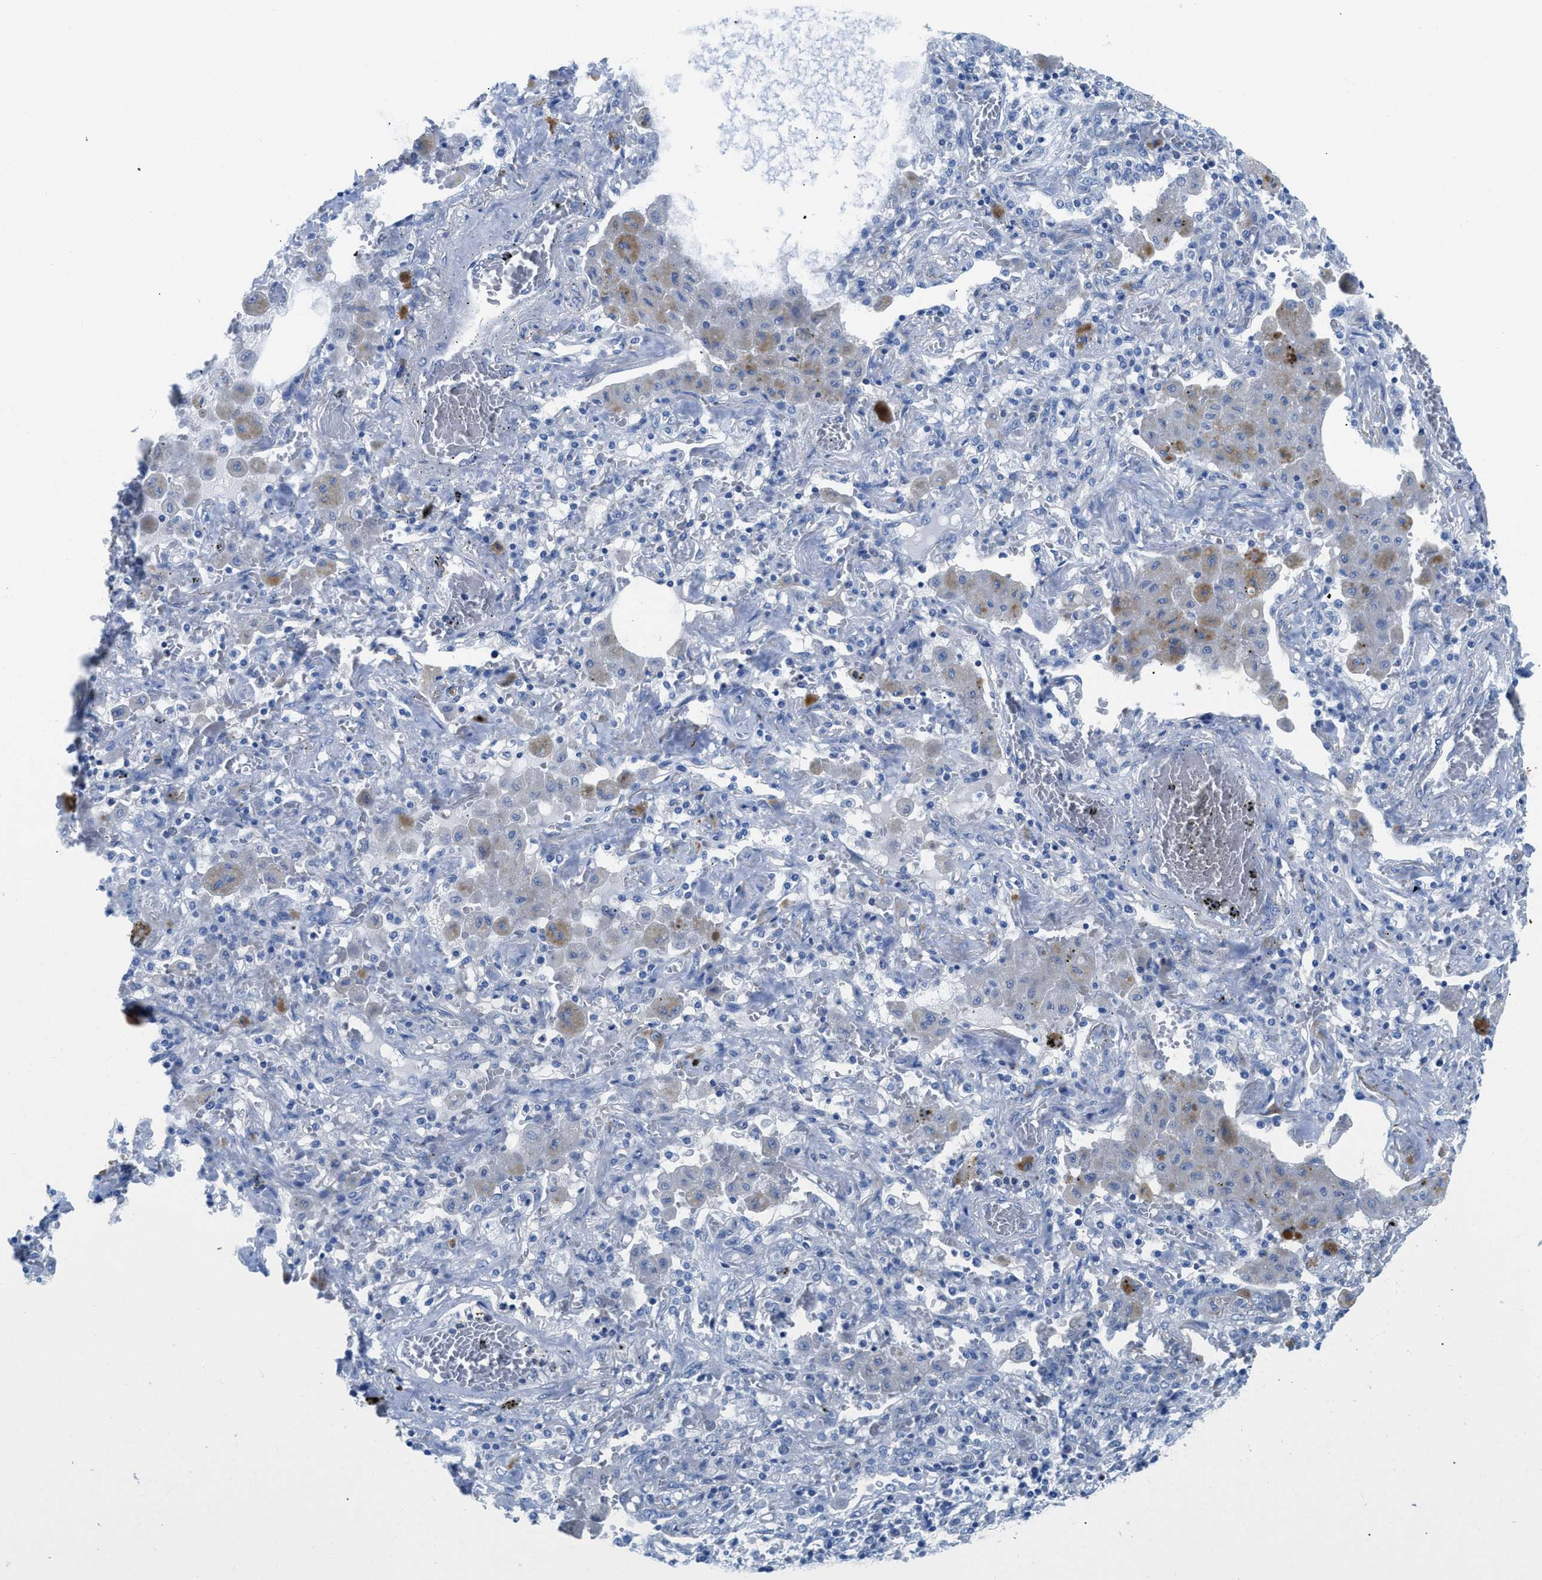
{"staining": {"intensity": "negative", "quantity": "none", "location": "none"}, "tissue": "lung cancer", "cell_type": "Tumor cells", "image_type": "cancer", "snomed": [{"axis": "morphology", "description": "Squamous cell carcinoma, NOS"}, {"axis": "topography", "description": "Lung"}], "caption": "Immunohistochemistry (IHC) image of neoplastic tissue: human squamous cell carcinoma (lung) stained with DAB shows no significant protein staining in tumor cells.", "gene": "SLC10A6", "patient": {"sex": "female", "age": 47}}